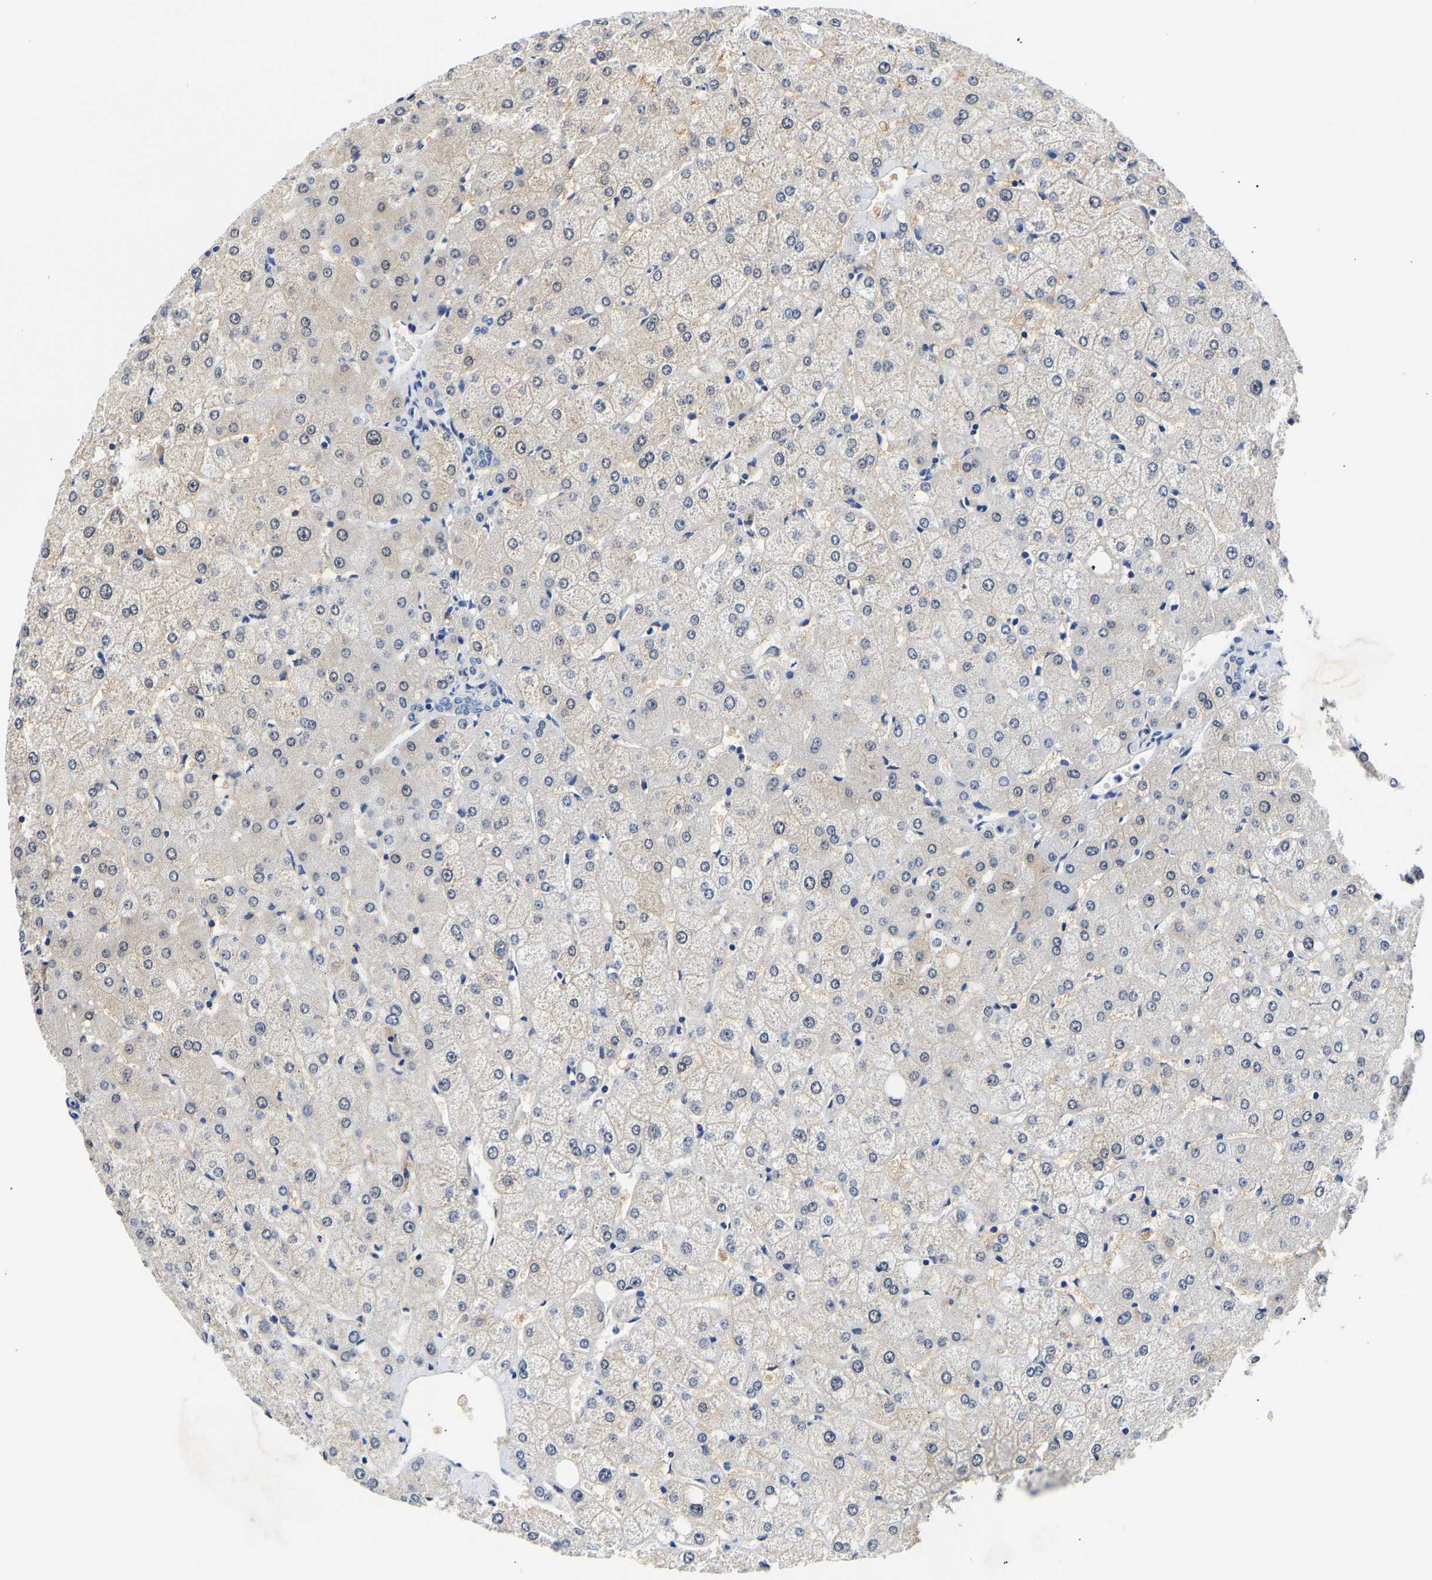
{"staining": {"intensity": "negative", "quantity": "none", "location": "none"}, "tissue": "liver", "cell_type": "Cholangiocytes", "image_type": "normal", "snomed": [{"axis": "morphology", "description": "Normal tissue, NOS"}, {"axis": "topography", "description": "Liver"}], "caption": "This is an IHC micrograph of unremarkable liver. There is no staining in cholangiocytes.", "gene": "UCHL3", "patient": {"sex": "female", "age": 54}}